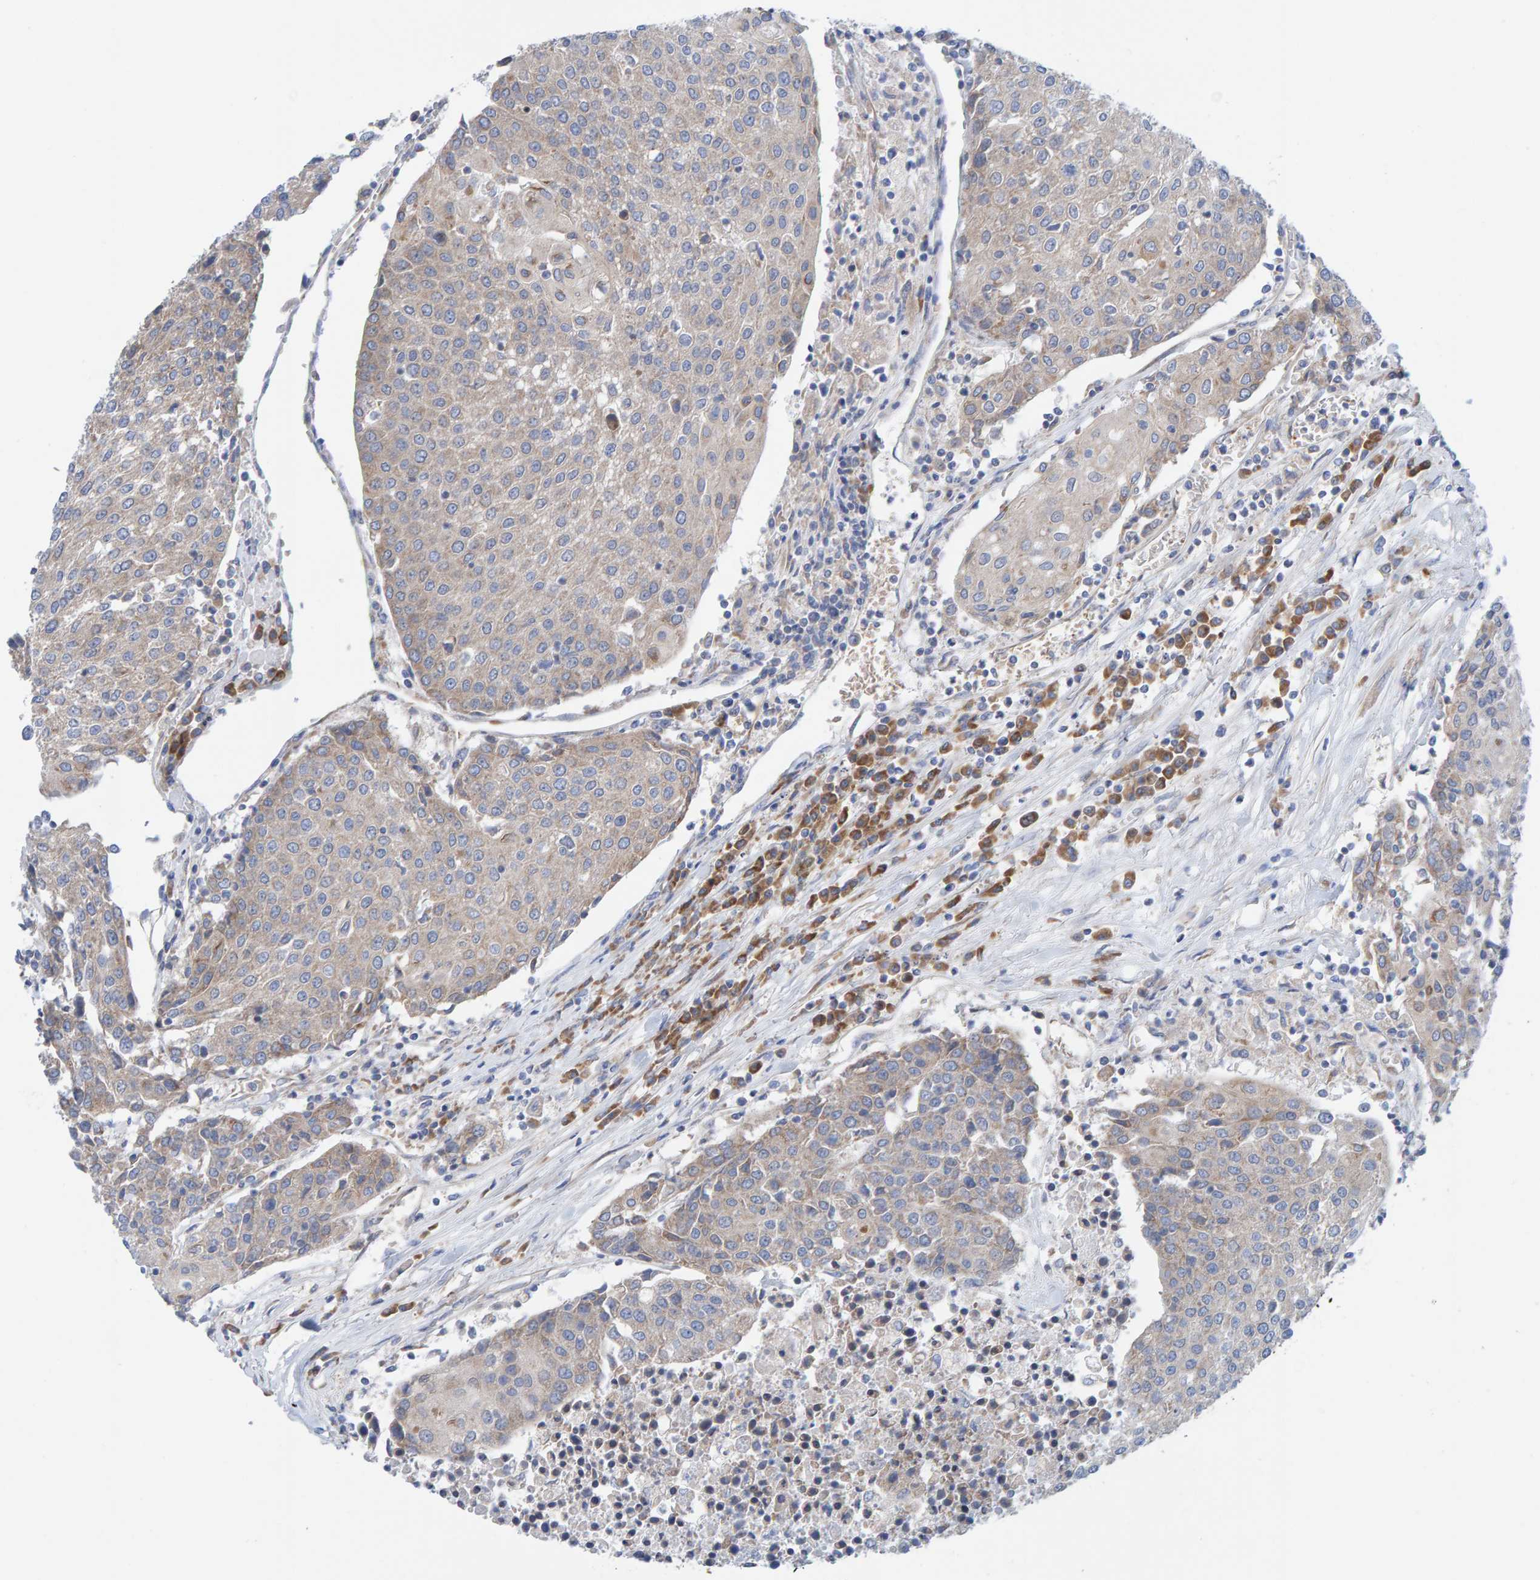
{"staining": {"intensity": "negative", "quantity": "none", "location": "none"}, "tissue": "urothelial cancer", "cell_type": "Tumor cells", "image_type": "cancer", "snomed": [{"axis": "morphology", "description": "Urothelial carcinoma, High grade"}, {"axis": "topography", "description": "Urinary bladder"}], "caption": "This is an immunohistochemistry histopathology image of high-grade urothelial carcinoma. There is no staining in tumor cells.", "gene": "CDK5RAP3", "patient": {"sex": "female", "age": 85}}